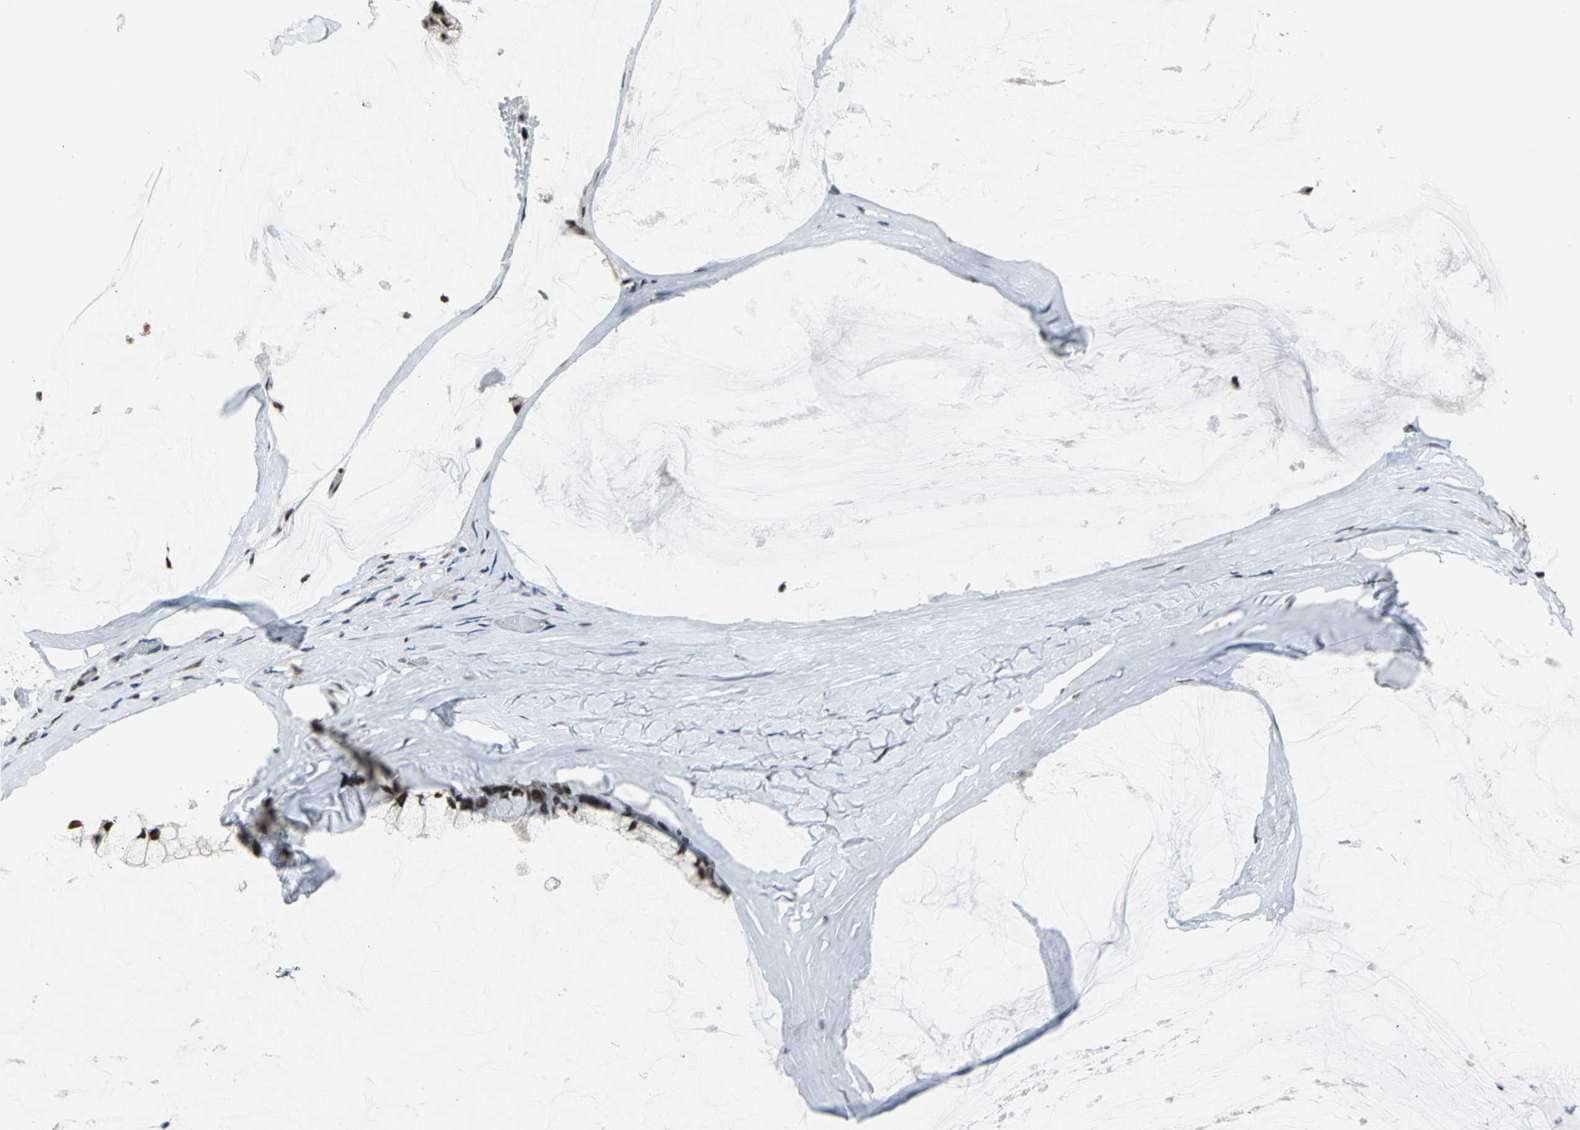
{"staining": {"intensity": "strong", "quantity": ">75%", "location": "nuclear"}, "tissue": "ovarian cancer", "cell_type": "Tumor cells", "image_type": "cancer", "snomed": [{"axis": "morphology", "description": "Cystadenocarcinoma, mucinous, NOS"}, {"axis": "topography", "description": "Ovary"}], "caption": "This histopathology image reveals IHC staining of mucinous cystadenocarcinoma (ovarian), with high strong nuclear positivity in approximately >75% of tumor cells.", "gene": "CCDC88C", "patient": {"sex": "female", "age": 39}}